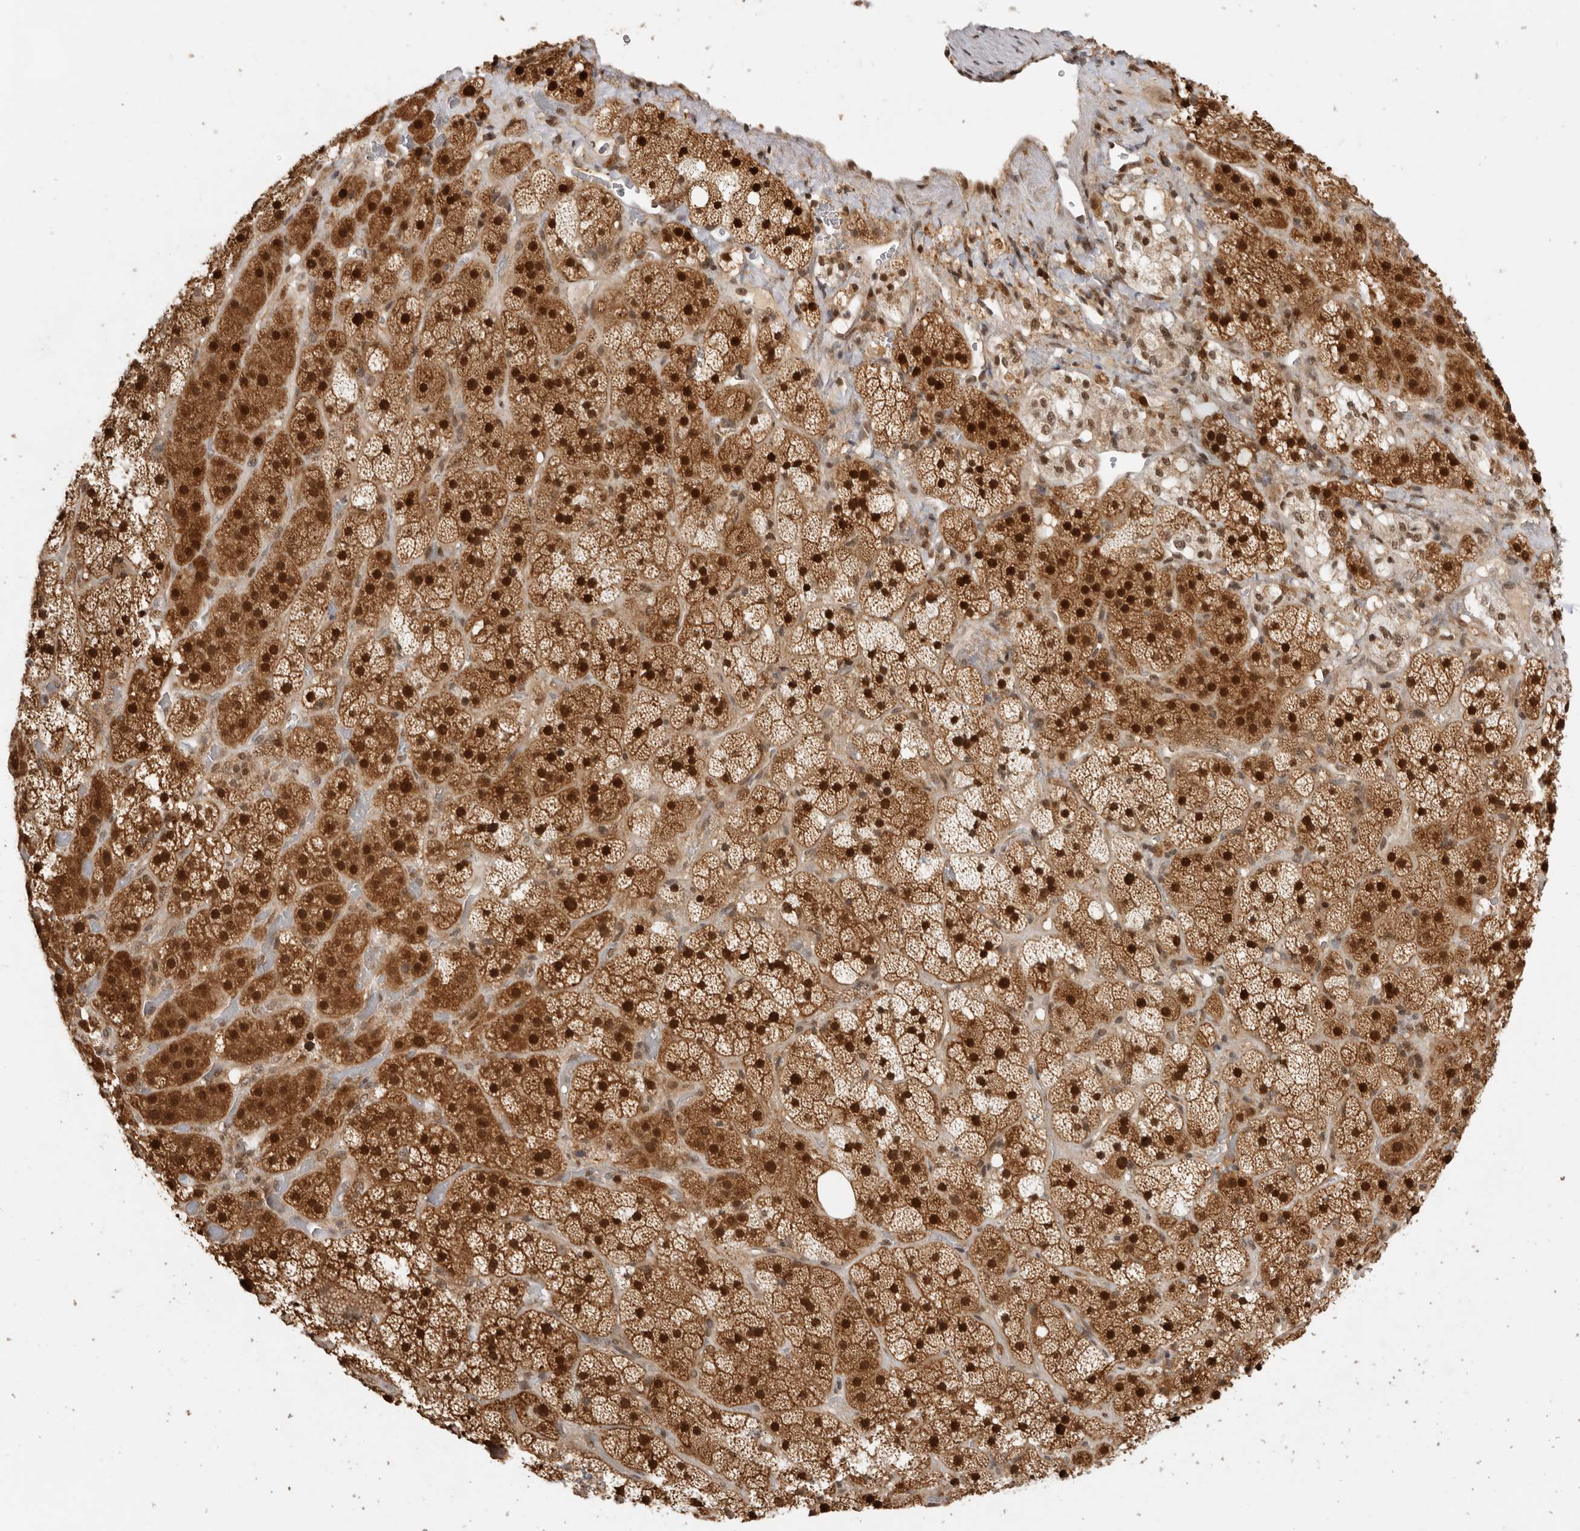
{"staining": {"intensity": "strong", "quantity": ">75%", "location": "cytoplasmic/membranous,nuclear"}, "tissue": "adrenal gland", "cell_type": "Glandular cells", "image_type": "normal", "snomed": [{"axis": "morphology", "description": "Normal tissue, NOS"}, {"axis": "topography", "description": "Adrenal gland"}], "caption": "About >75% of glandular cells in unremarkable human adrenal gland demonstrate strong cytoplasmic/membranous,nuclear protein positivity as visualized by brown immunohistochemical staining.", "gene": "ADPRS", "patient": {"sex": "male", "age": 57}}